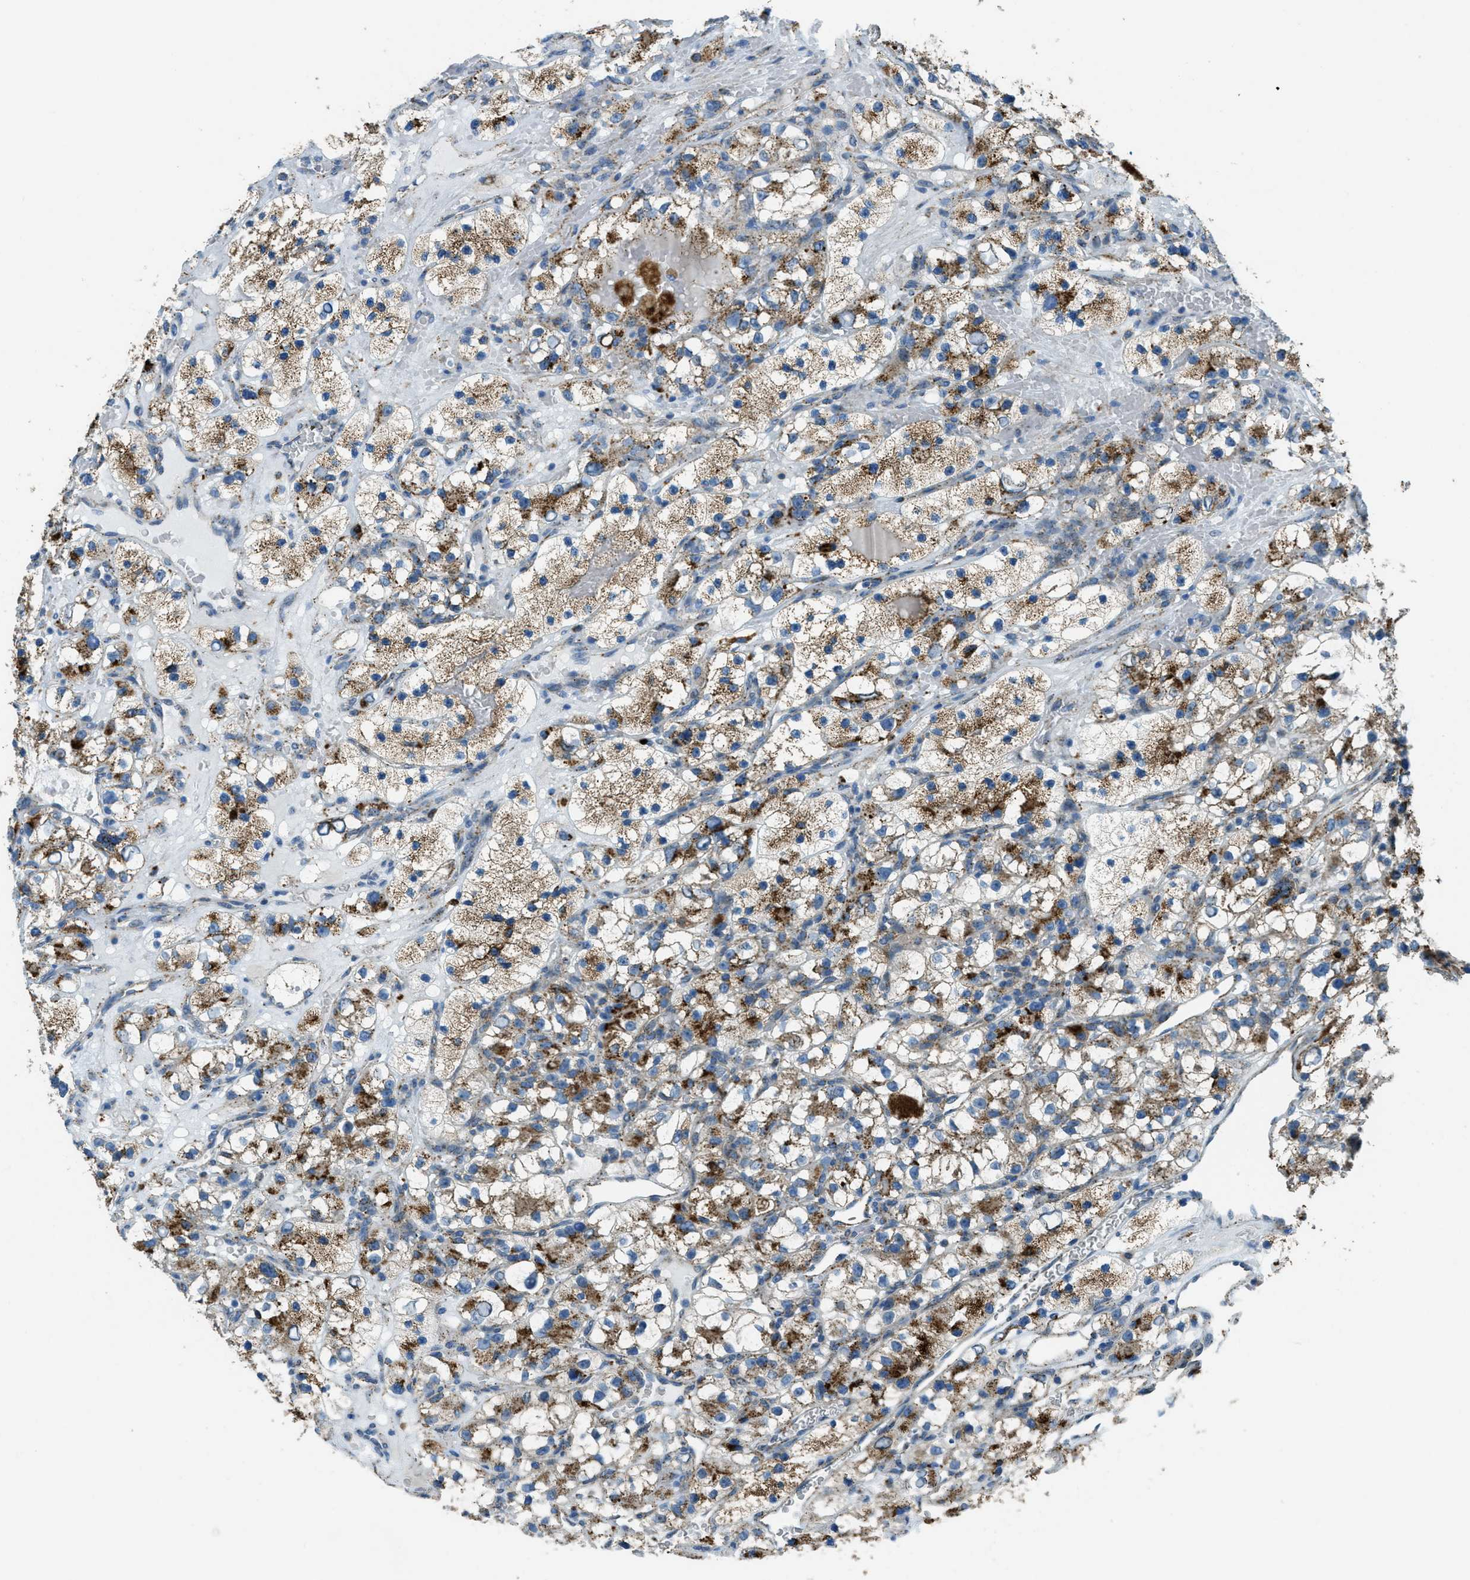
{"staining": {"intensity": "moderate", "quantity": ">75%", "location": "cytoplasmic/membranous"}, "tissue": "renal cancer", "cell_type": "Tumor cells", "image_type": "cancer", "snomed": [{"axis": "morphology", "description": "Adenocarcinoma, NOS"}, {"axis": "topography", "description": "Kidney"}], "caption": "IHC (DAB (3,3'-diaminobenzidine)) staining of renal adenocarcinoma demonstrates moderate cytoplasmic/membranous protein expression in about >75% of tumor cells.", "gene": "SCARB2", "patient": {"sex": "female", "age": 57}}